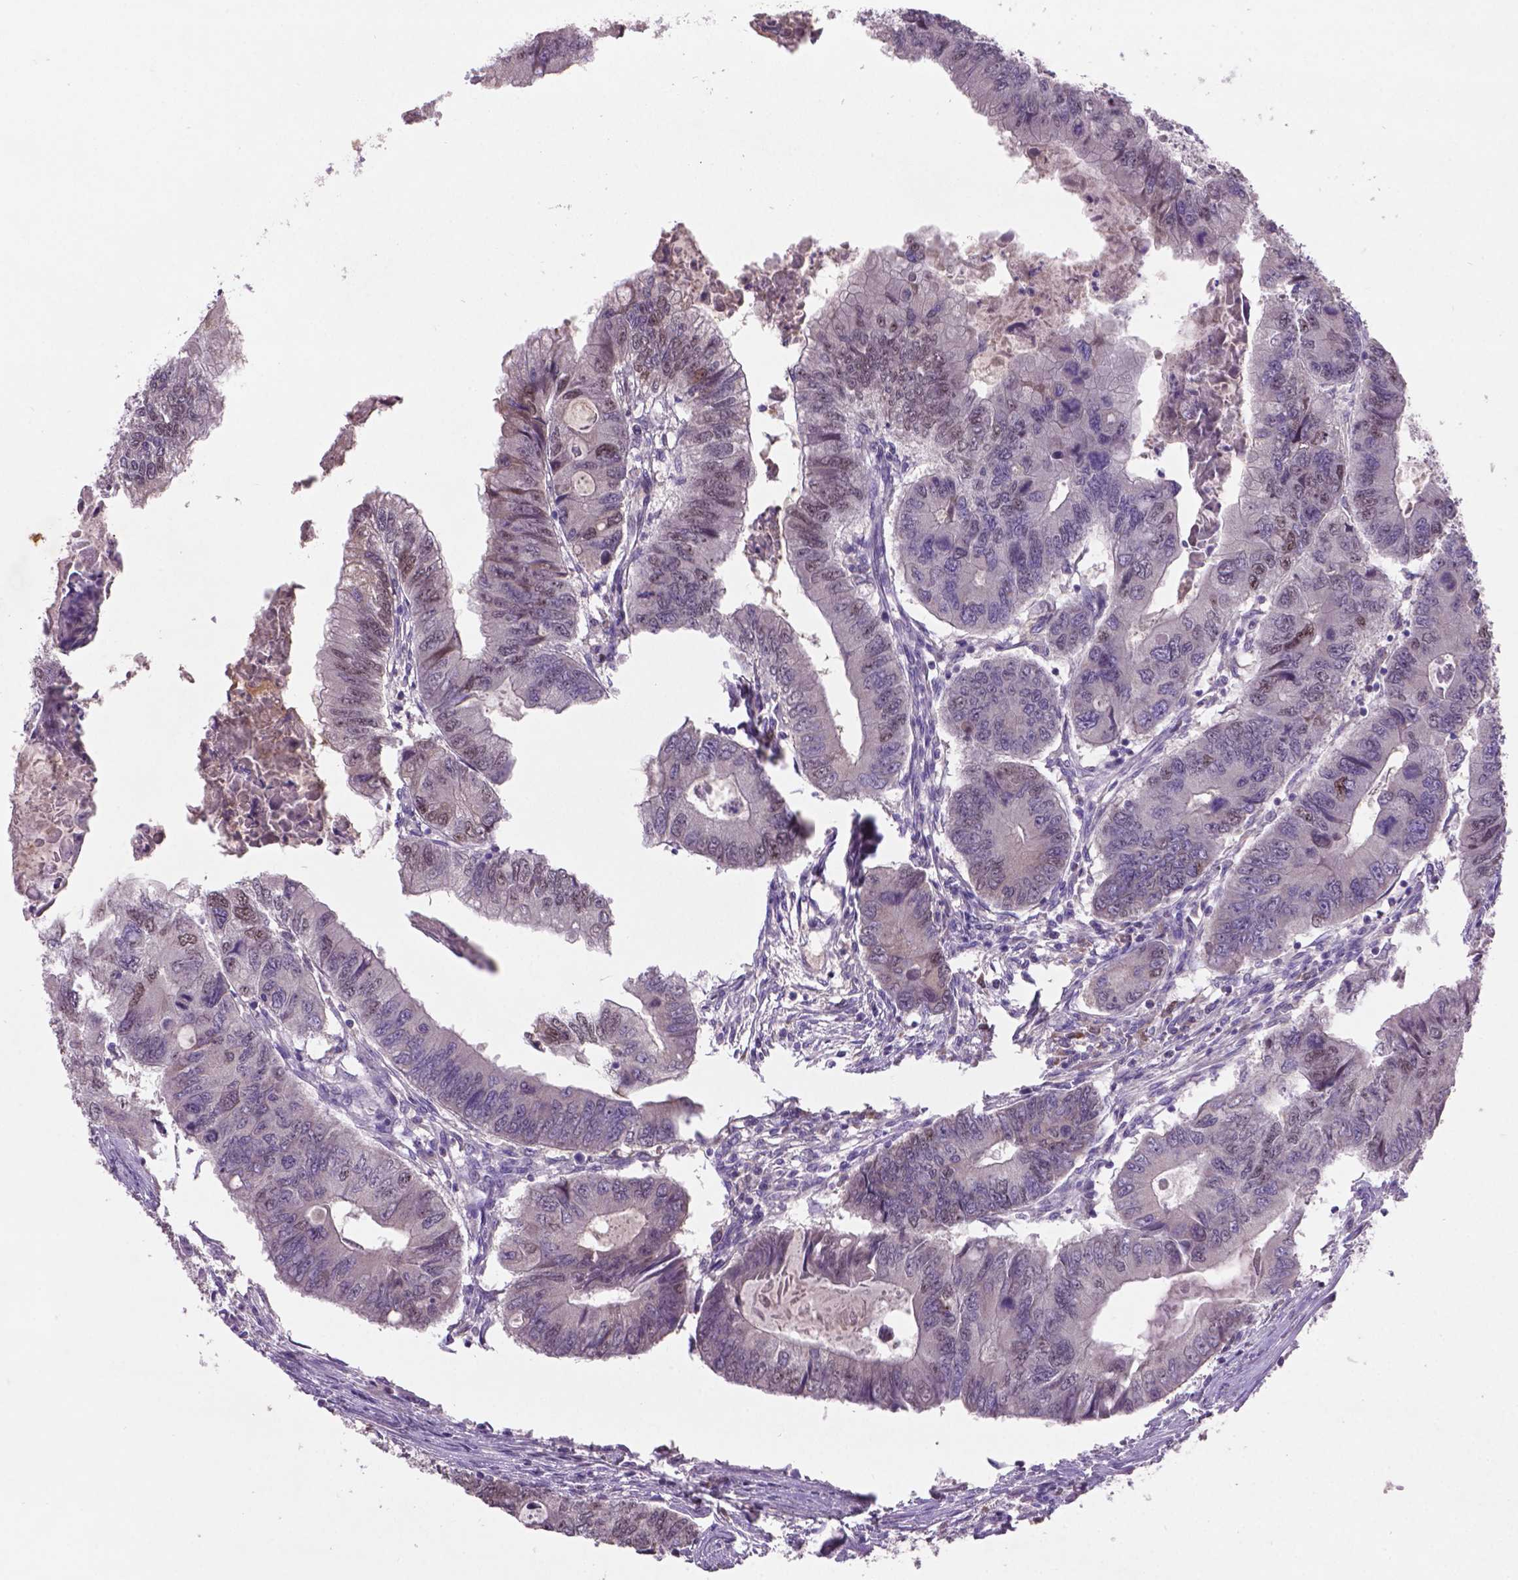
{"staining": {"intensity": "weak", "quantity": "<25%", "location": "nuclear"}, "tissue": "colorectal cancer", "cell_type": "Tumor cells", "image_type": "cancer", "snomed": [{"axis": "morphology", "description": "Adenocarcinoma, NOS"}, {"axis": "topography", "description": "Colon"}], "caption": "This is an IHC histopathology image of human adenocarcinoma (colorectal). There is no positivity in tumor cells.", "gene": "SOX17", "patient": {"sex": "male", "age": 53}}